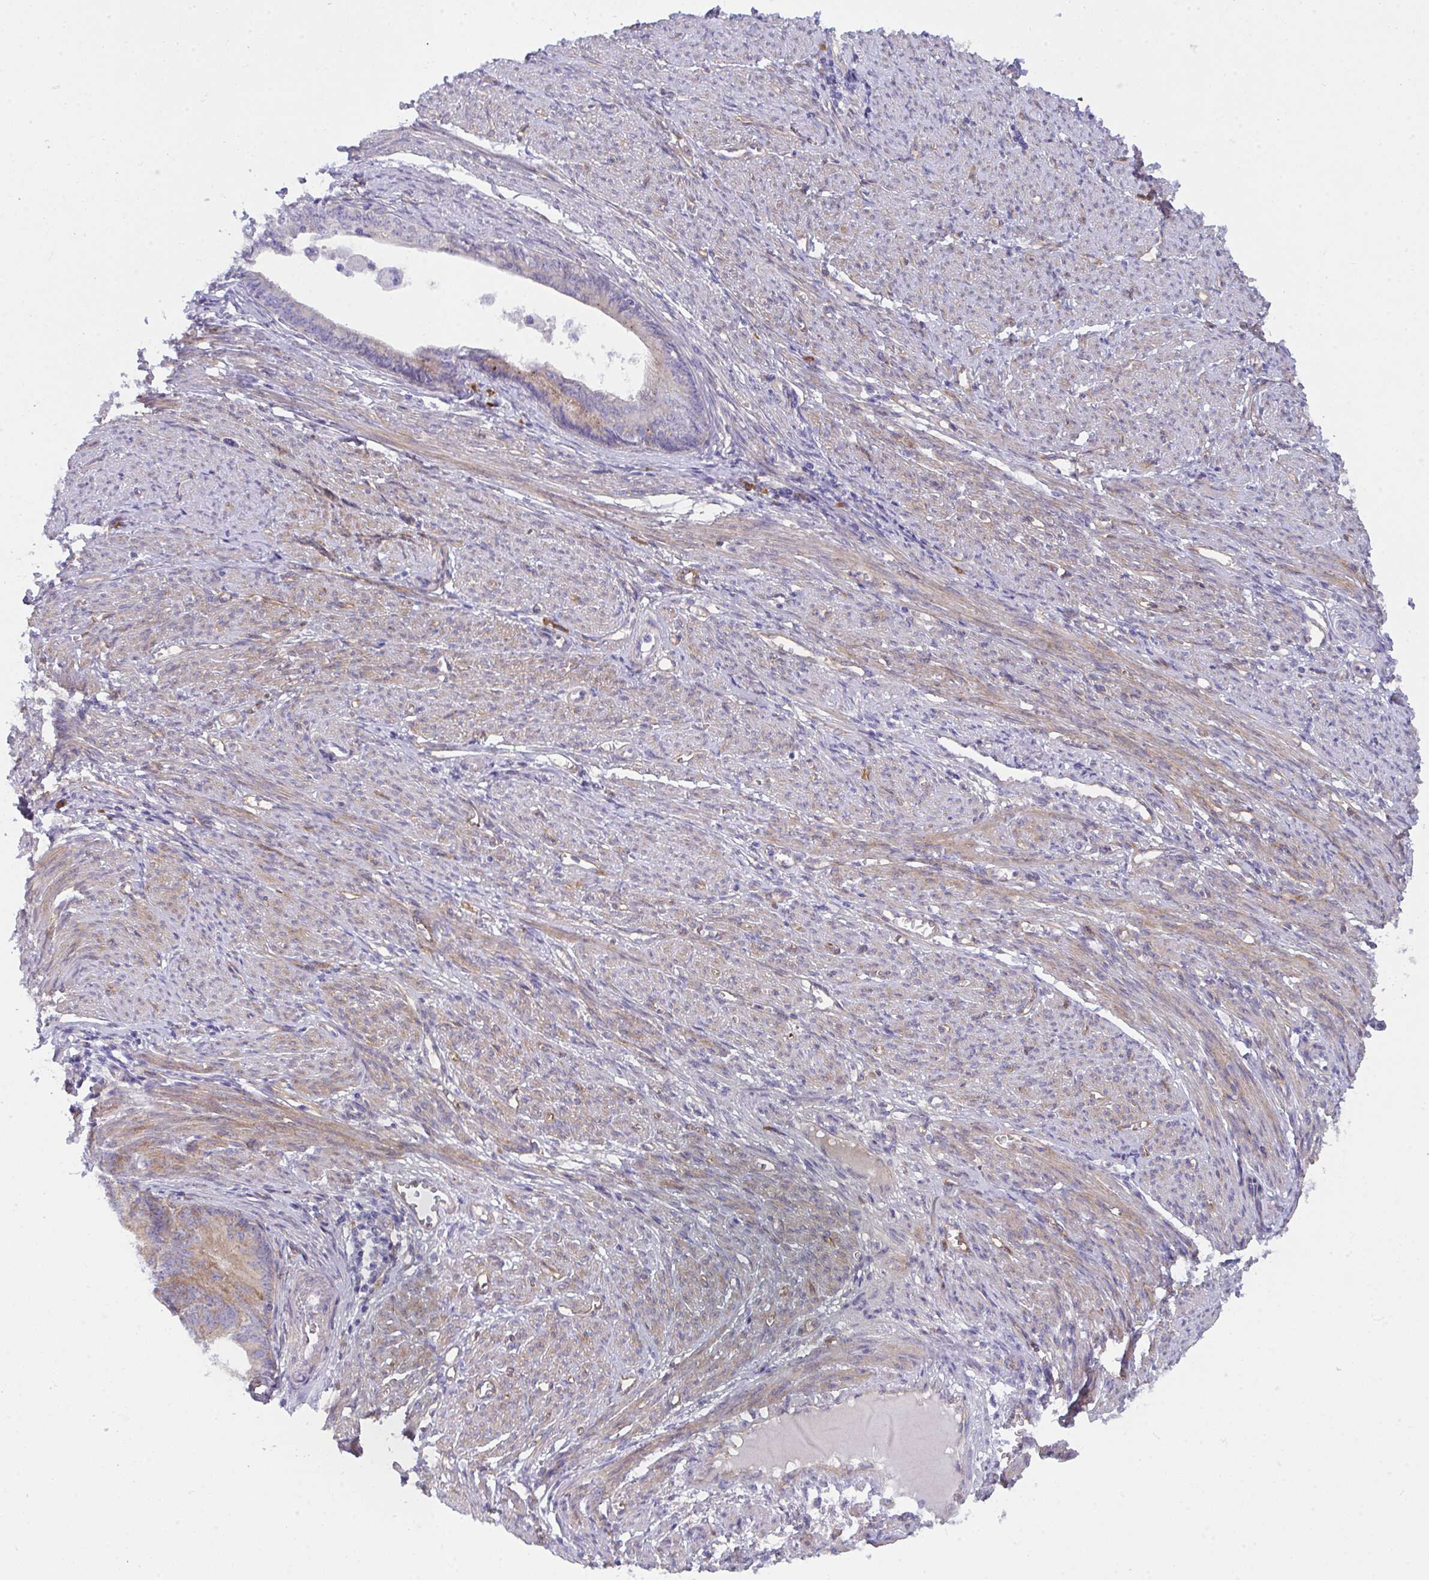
{"staining": {"intensity": "moderate", "quantity": "25%-75%", "location": "cytoplasmic/membranous"}, "tissue": "endometrial cancer", "cell_type": "Tumor cells", "image_type": "cancer", "snomed": [{"axis": "morphology", "description": "Adenocarcinoma, NOS"}, {"axis": "topography", "description": "Endometrium"}], "caption": "Protein staining of endometrial cancer (adenocarcinoma) tissue reveals moderate cytoplasmic/membranous positivity in approximately 25%-75% of tumor cells.", "gene": "GAB1", "patient": {"sex": "female", "age": 68}}